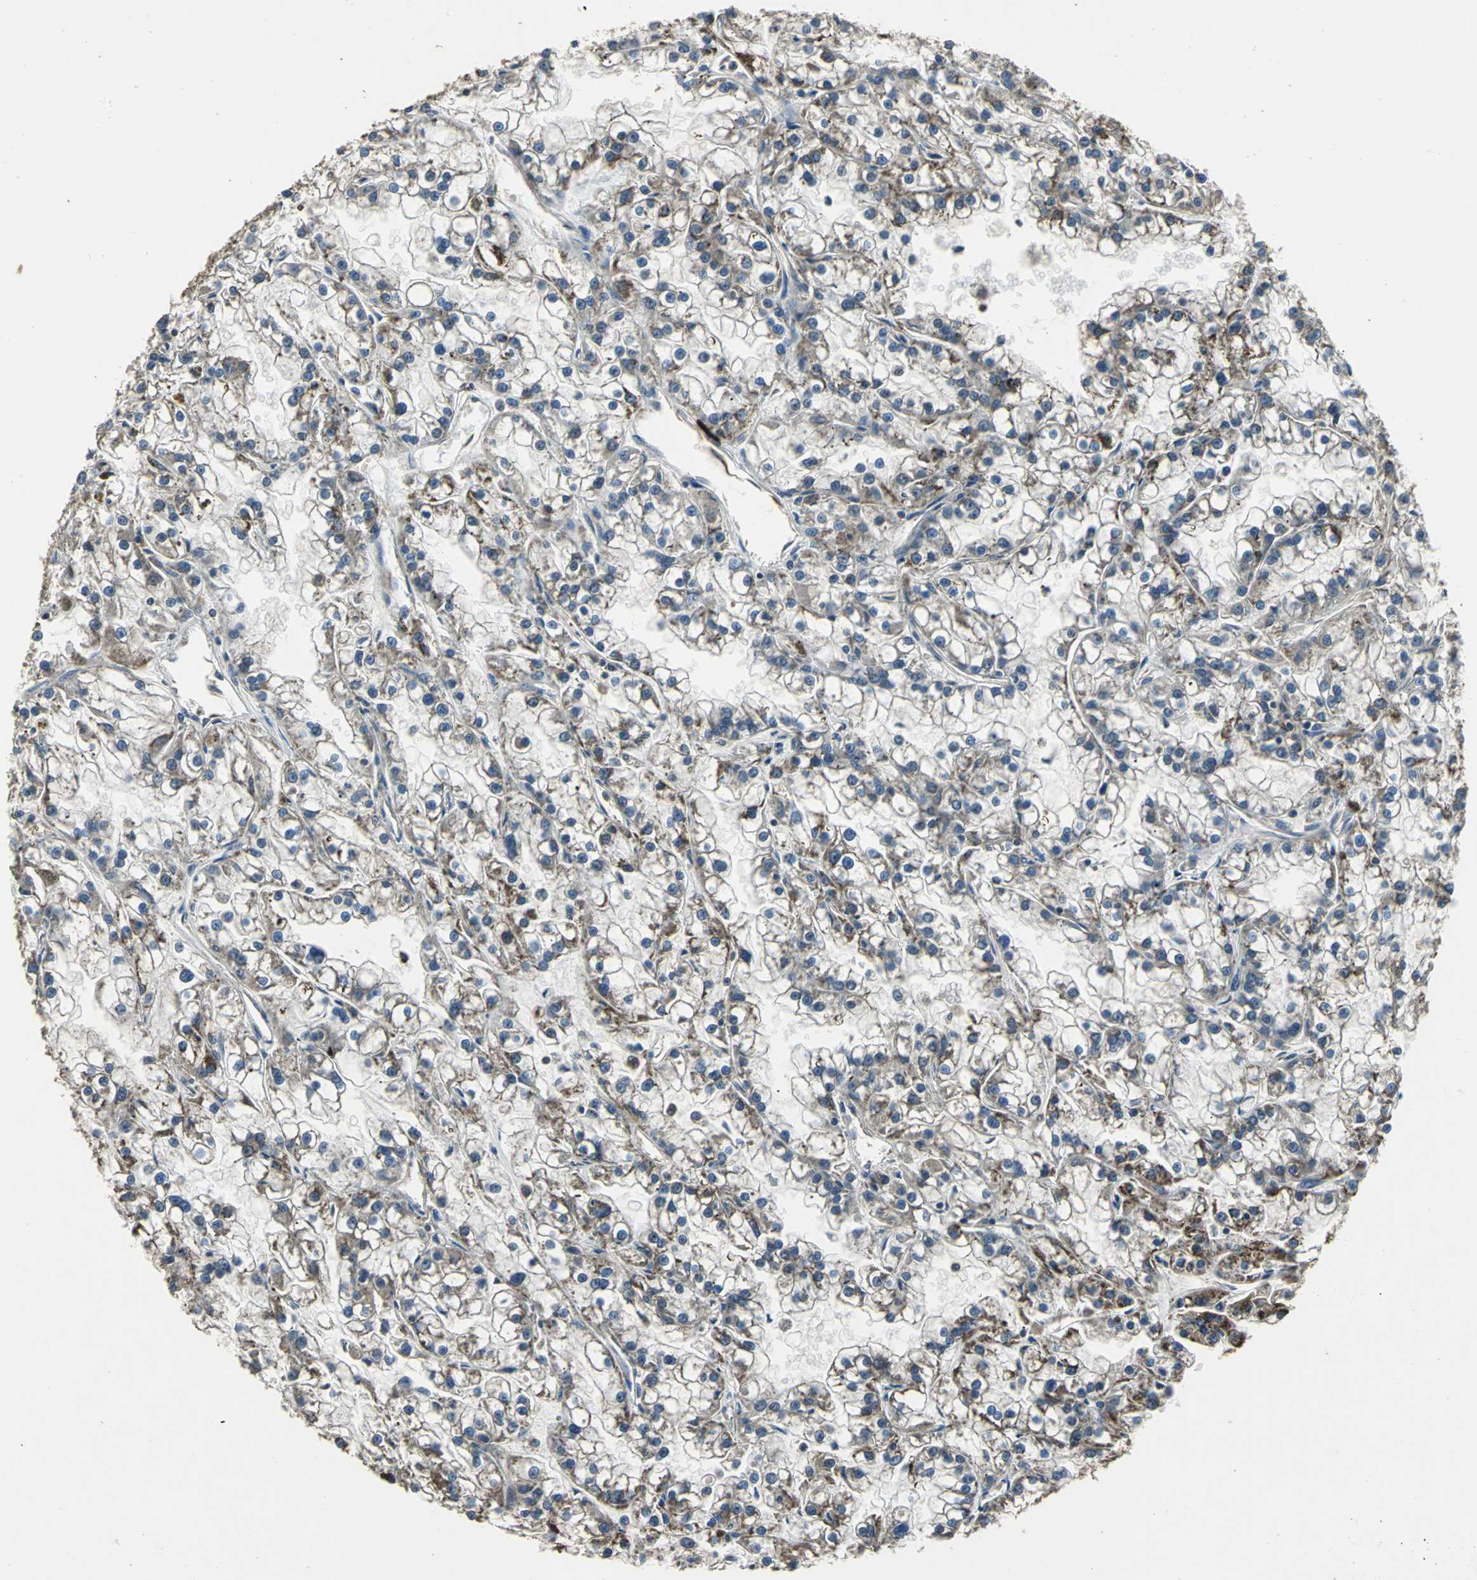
{"staining": {"intensity": "moderate", "quantity": ">75%", "location": "cytoplasmic/membranous"}, "tissue": "renal cancer", "cell_type": "Tumor cells", "image_type": "cancer", "snomed": [{"axis": "morphology", "description": "Adenocarcinoma, NOS"}, {"axis": "topography", "description": "Kidney"}], "caption": "High-power microscopy captured an immunohistochemistry photomicrograph of renal cancer (adenocarcinoma), revealing moderate cytoplasmic/membranous expression in approximately >75% of tumor cells. (DAB IHC with brightfield microscopy, high magnification).", "gene": "IRF3", "patient": {"sex": "female", "age": 52}}